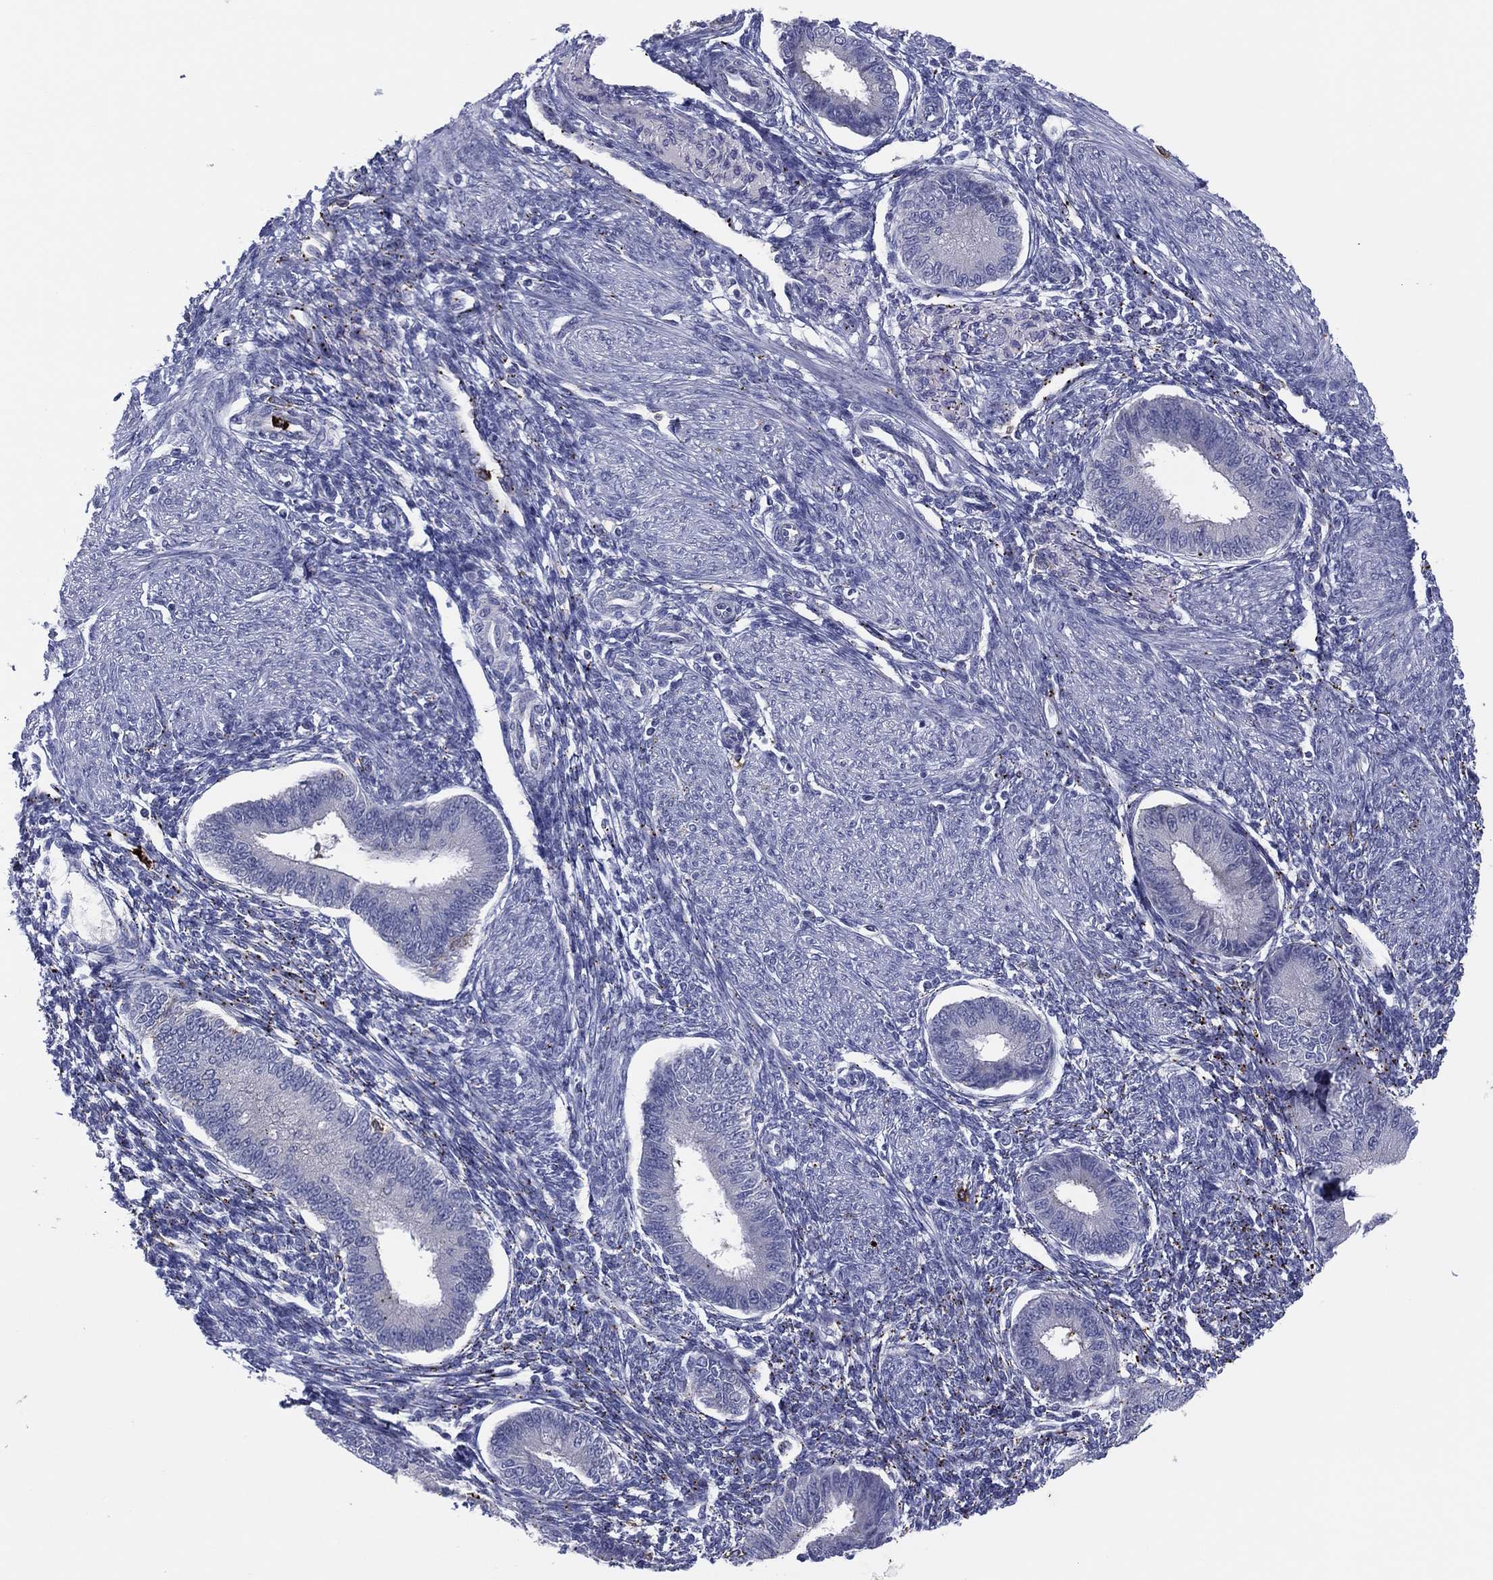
{"staining": {"intensity": "negative", "quantity": "none", "location": "none"}, "tissue": "endometrium", "cell_type": "Cells in endometrial stroma", "image_type": "normal", "snomed": [{"axis": "morphology", "description": "Normal tissue, NOS"}, {"axis": "topography", "description": "Endometrium"}], "caption": "Human endometrium stained for a protein using immunohistochemistry demonstrates no expression in cells in endometrial stroma.", "gene": "PLAC8", "patient": {"sex": "female", "age": 39}}